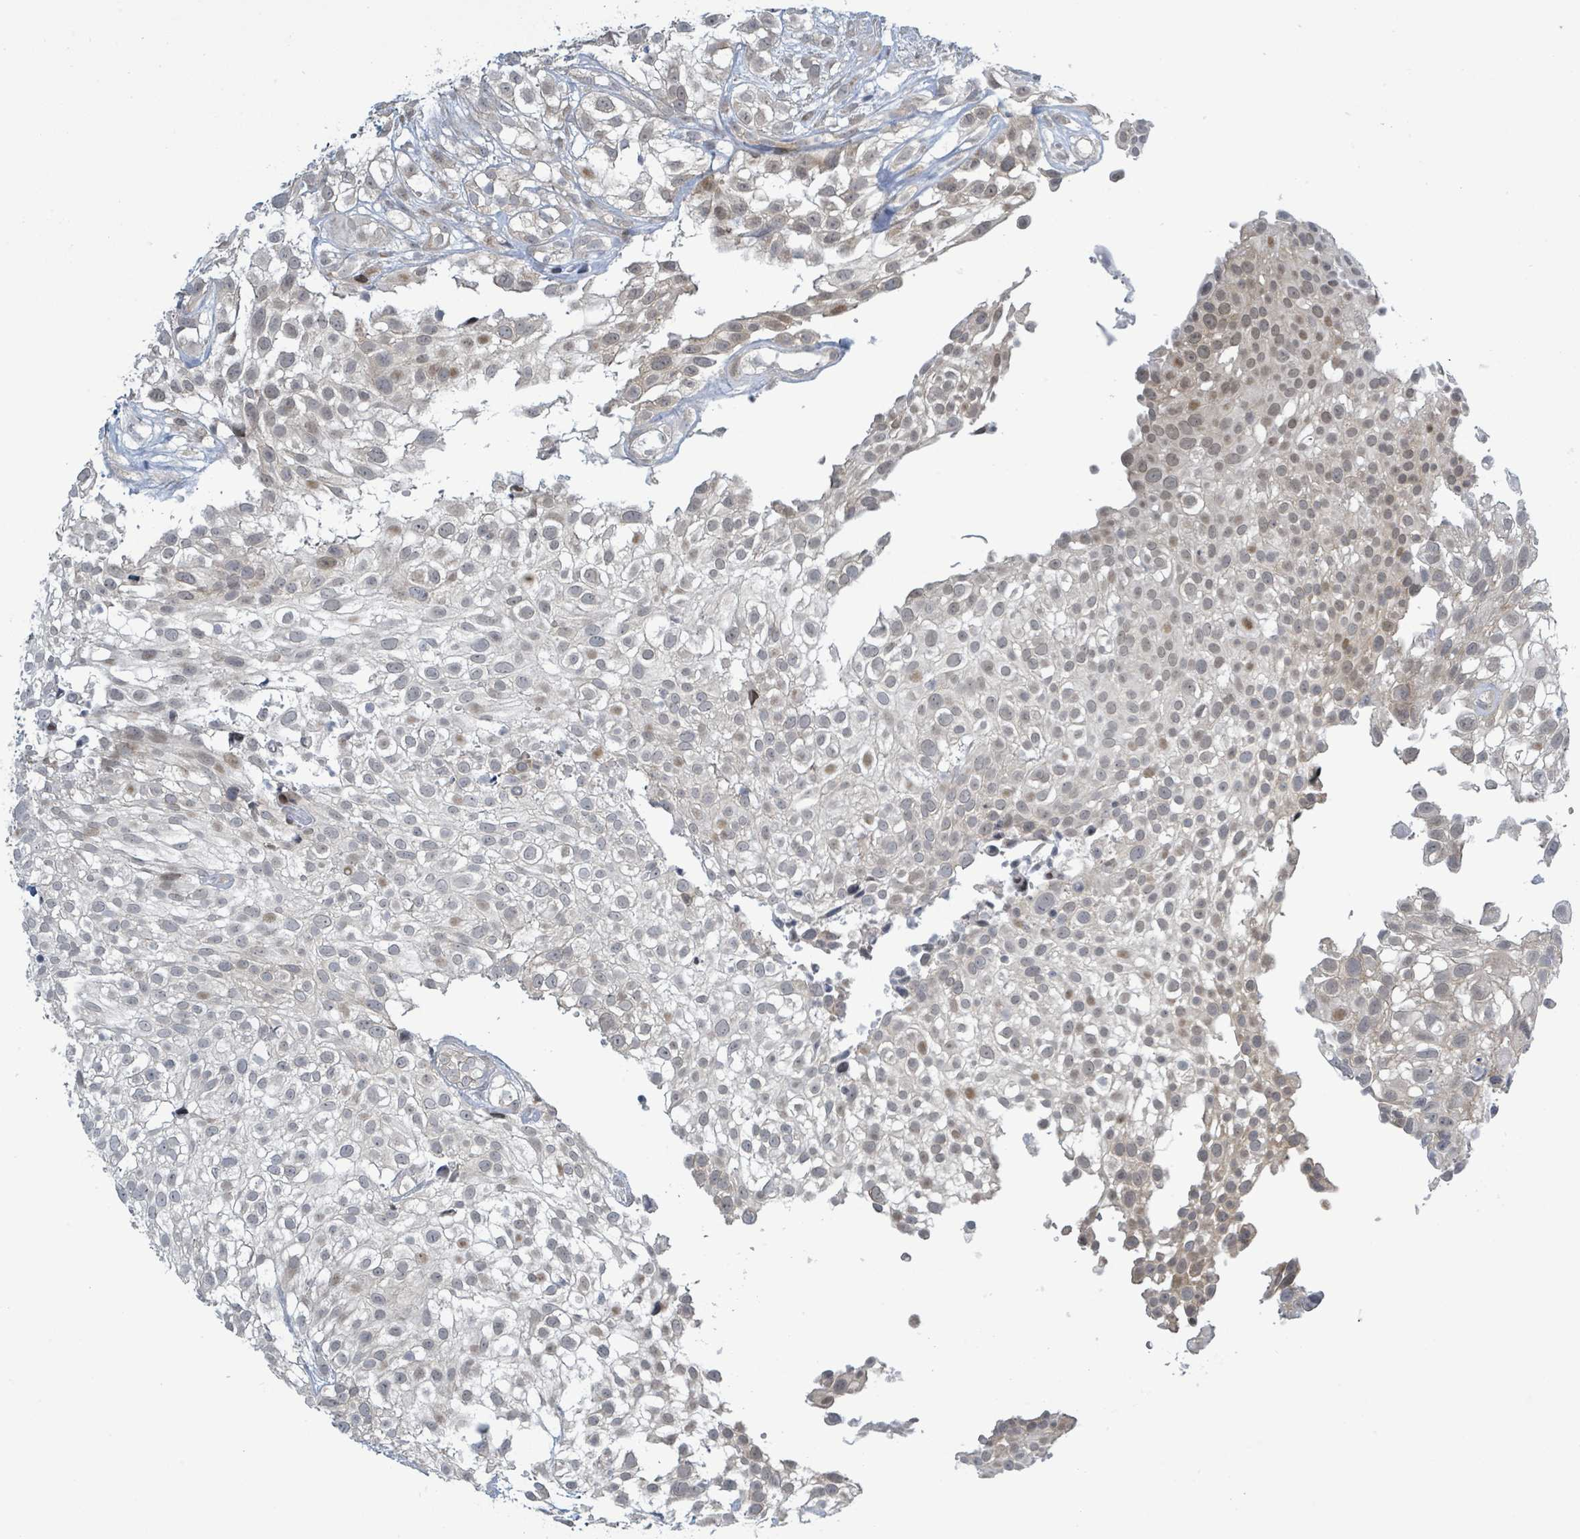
{"staining": {"intensity": "weak", "quantity": "25%-75%", "location": "nuclear"}, "tissue": "urothelial cancer", "cell_type": "Tumor cells", "image_type": "cancer", "snomed": [{"axis": "morphology", "description": "Urothelial carcinoma, High grade"}, {"axis": "topography", "description": "Urinary bladder"}], "caption": "Immunohistochemical staining of high-grade urothelial carcinoma displays low levels of weak nuclear protein positivity in about 25%-75% of tumor cells.", "gene": "RPL32", "patient": {"sex": "male", "age": 56}}